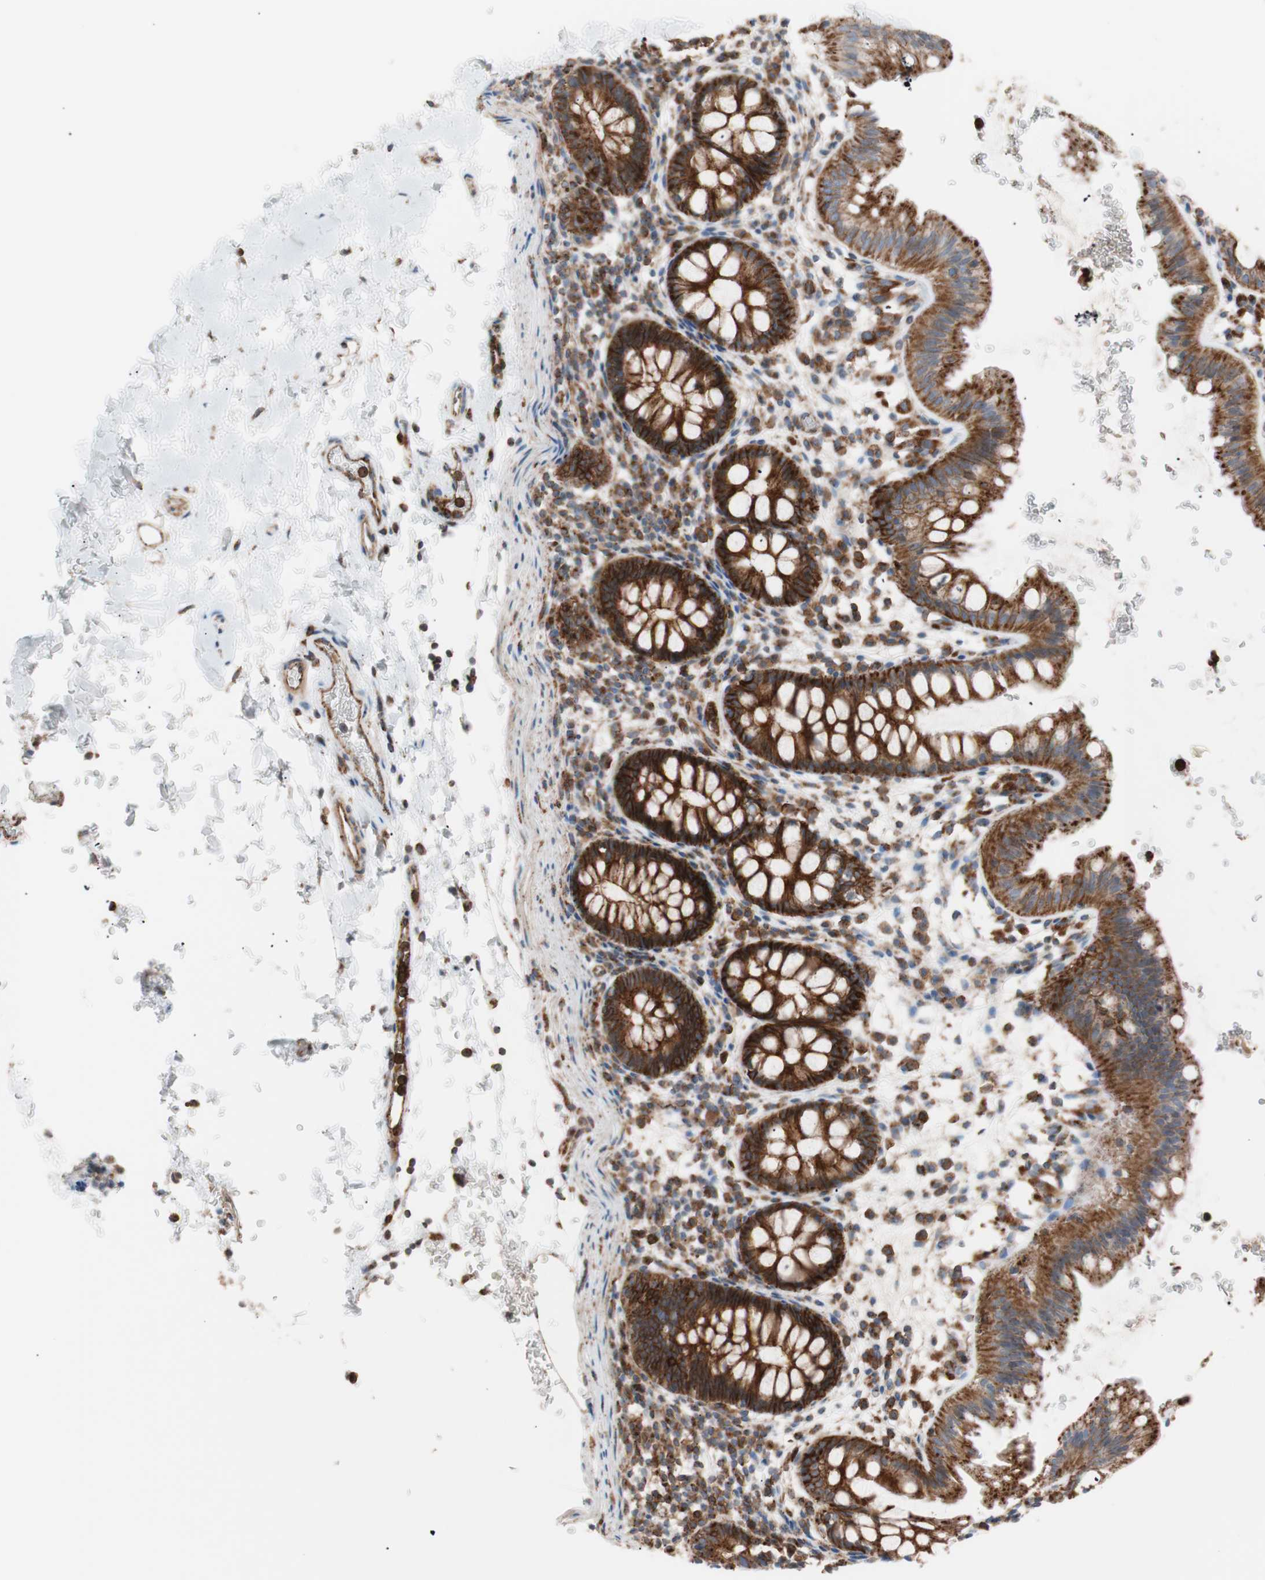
{"staining": {"intensity": "strong", "quantity": ">75%", "location": "cytoplasmic/membranous"}, "tissue": "rectum", "cell_type": "Glandular cells", "image_type": "normal", "snomed": [{"axis": "morphology", "description": "Normal tissue, NOS"}, {"axis": "topography", "description": "Rectum"}], "caption": "Immunohistochemical staining of unremarkable rectum reveals strong cytoplasmic/membranous protein staining in approximately >75% of glandular cells. (brown staining indicates protein expression, while blue staining denotes nuclei).", "gene": "FLOT2", "patient": {"sex": "female", "age": 24}}